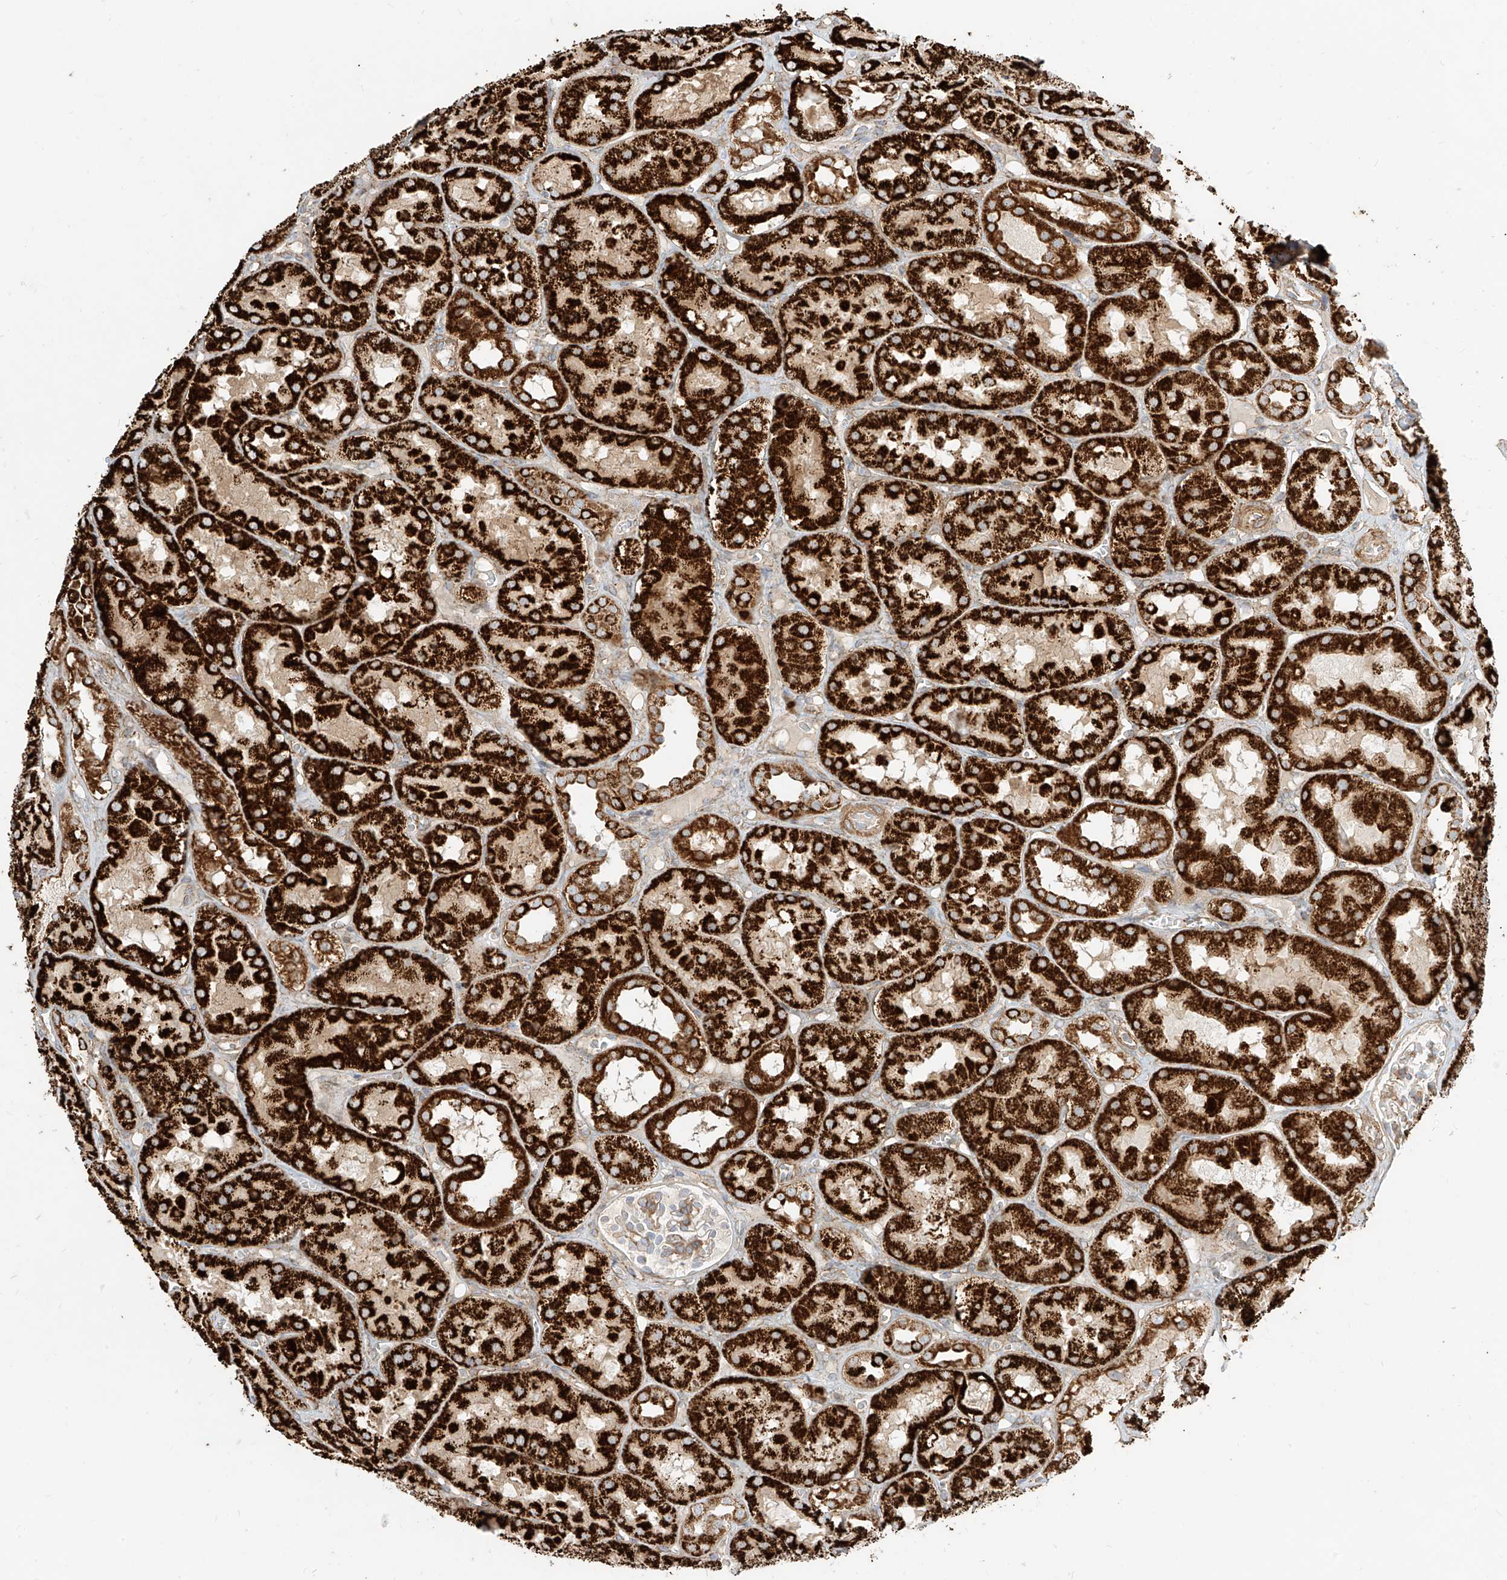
{"staining": {"intensity": "moderate", "quantity": "25%-75%", "location": "cytoplasmic/membranous"}, "tissue": "kidney", "cell_type": "Cells in glomeruli", "image_type": "normal", "snomed": [{"axis": "morphology", "description": "Normal tissue, NOS"}, {"axis": "topography", "description": "Kidney"}], "caption": "A histopathology image showing moderate cytoplasmic/membranous staining in about 25%-75% of cells in glomeruli in unremarkable kidney, as visualized by brown immunohistochemical staining.", "gene": "PLCL1", "patient": {"sex": "male", "age": 16}}